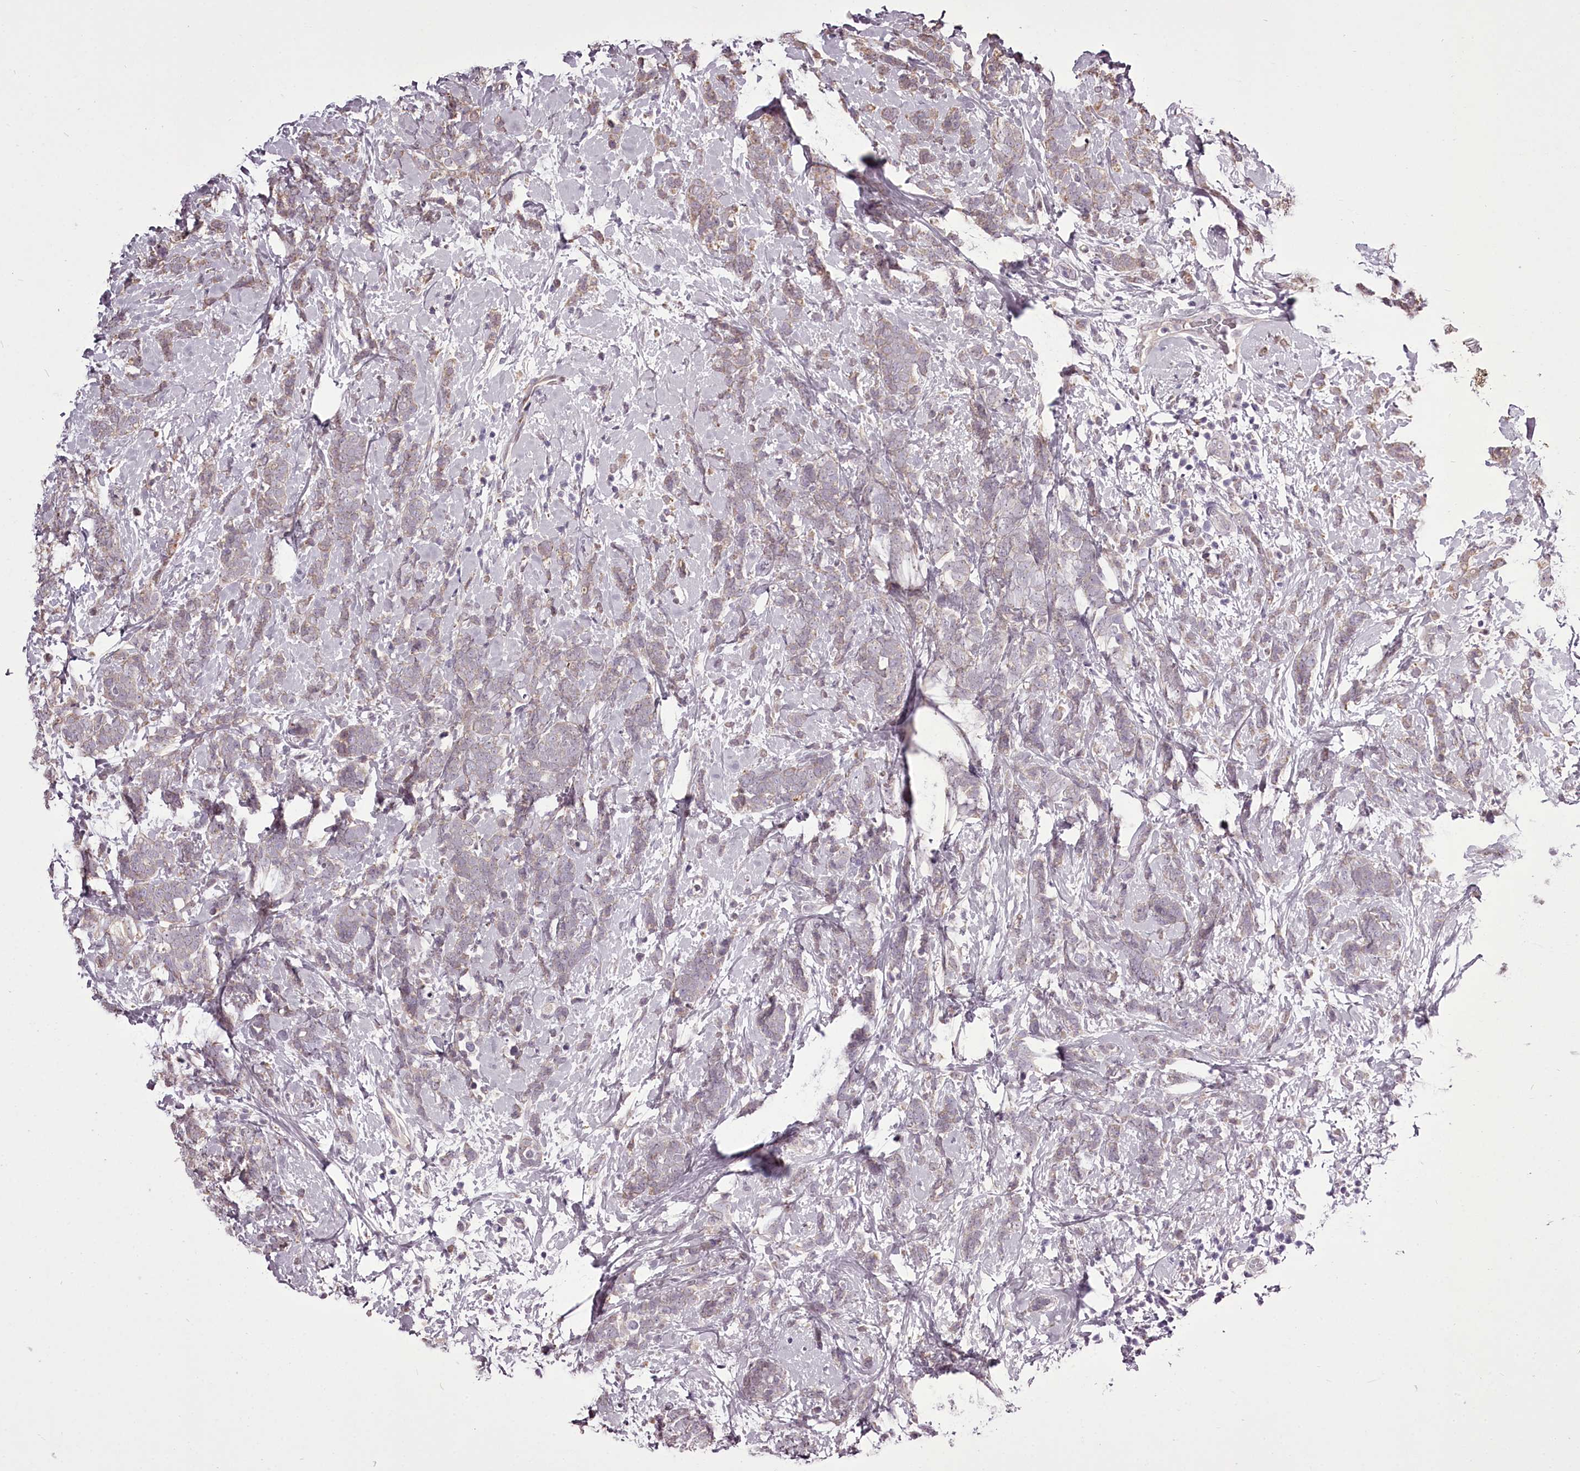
{"staining": {"intensity": "weak", "quantity": "<25%", "location": "cytoplasmic/membranous"}, "tissue": "breast cancer", "cell_type": "Tumor cells", "image_type": "cancer", "snomed": [{"axis": "morphology", "description": "Lobular carcinoma"}, {"axis": "topography", "description": "Breast"}], "caption": "IHC image of breast cancer (lobular carcinoma) stained for a protein (brown), which shows no expression in tumor cells.", "gene": "C1orf56", "patient": {"sex": "female", "age": 58}}